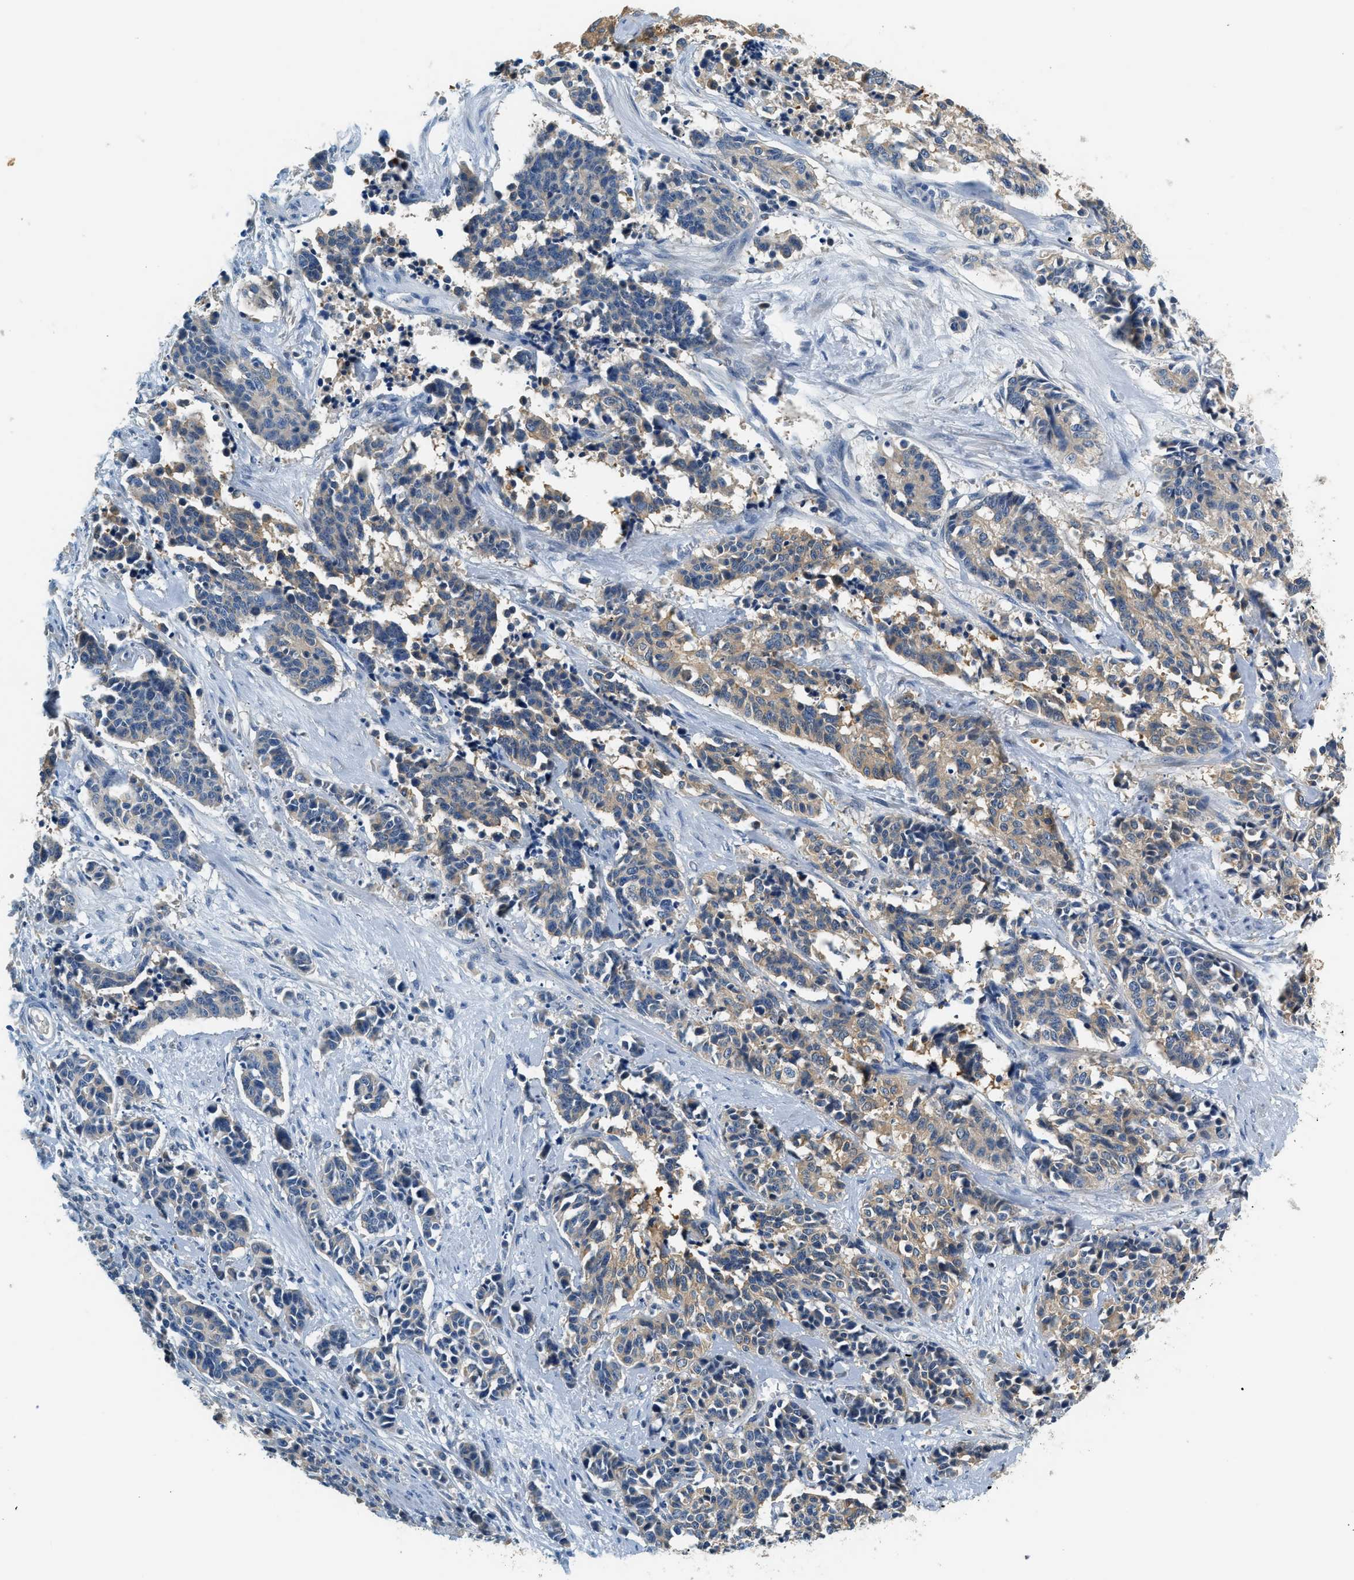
{"staining": {"intensity": "weak", "quantity": "25%-75%", "location": "cytoplasmic/membranous"}, "tissue": "cervical cancer", "cell_type": "Tumor cells", "image_type": "cancer", "snomed": [{"axis": "morphology", "description": "Squamous cell carcinoma, NOS"}, {"axis": "topography", "description": "Cervix"}], "caption": "The immunohistochemical stain shows weak cytoplasmic/membranous expression in tumor cells of cervical cancer (squamous cell carcinoma) tissue.", "gene": "SLC35E1", "patient": {"sex": "female", "age": 35}}